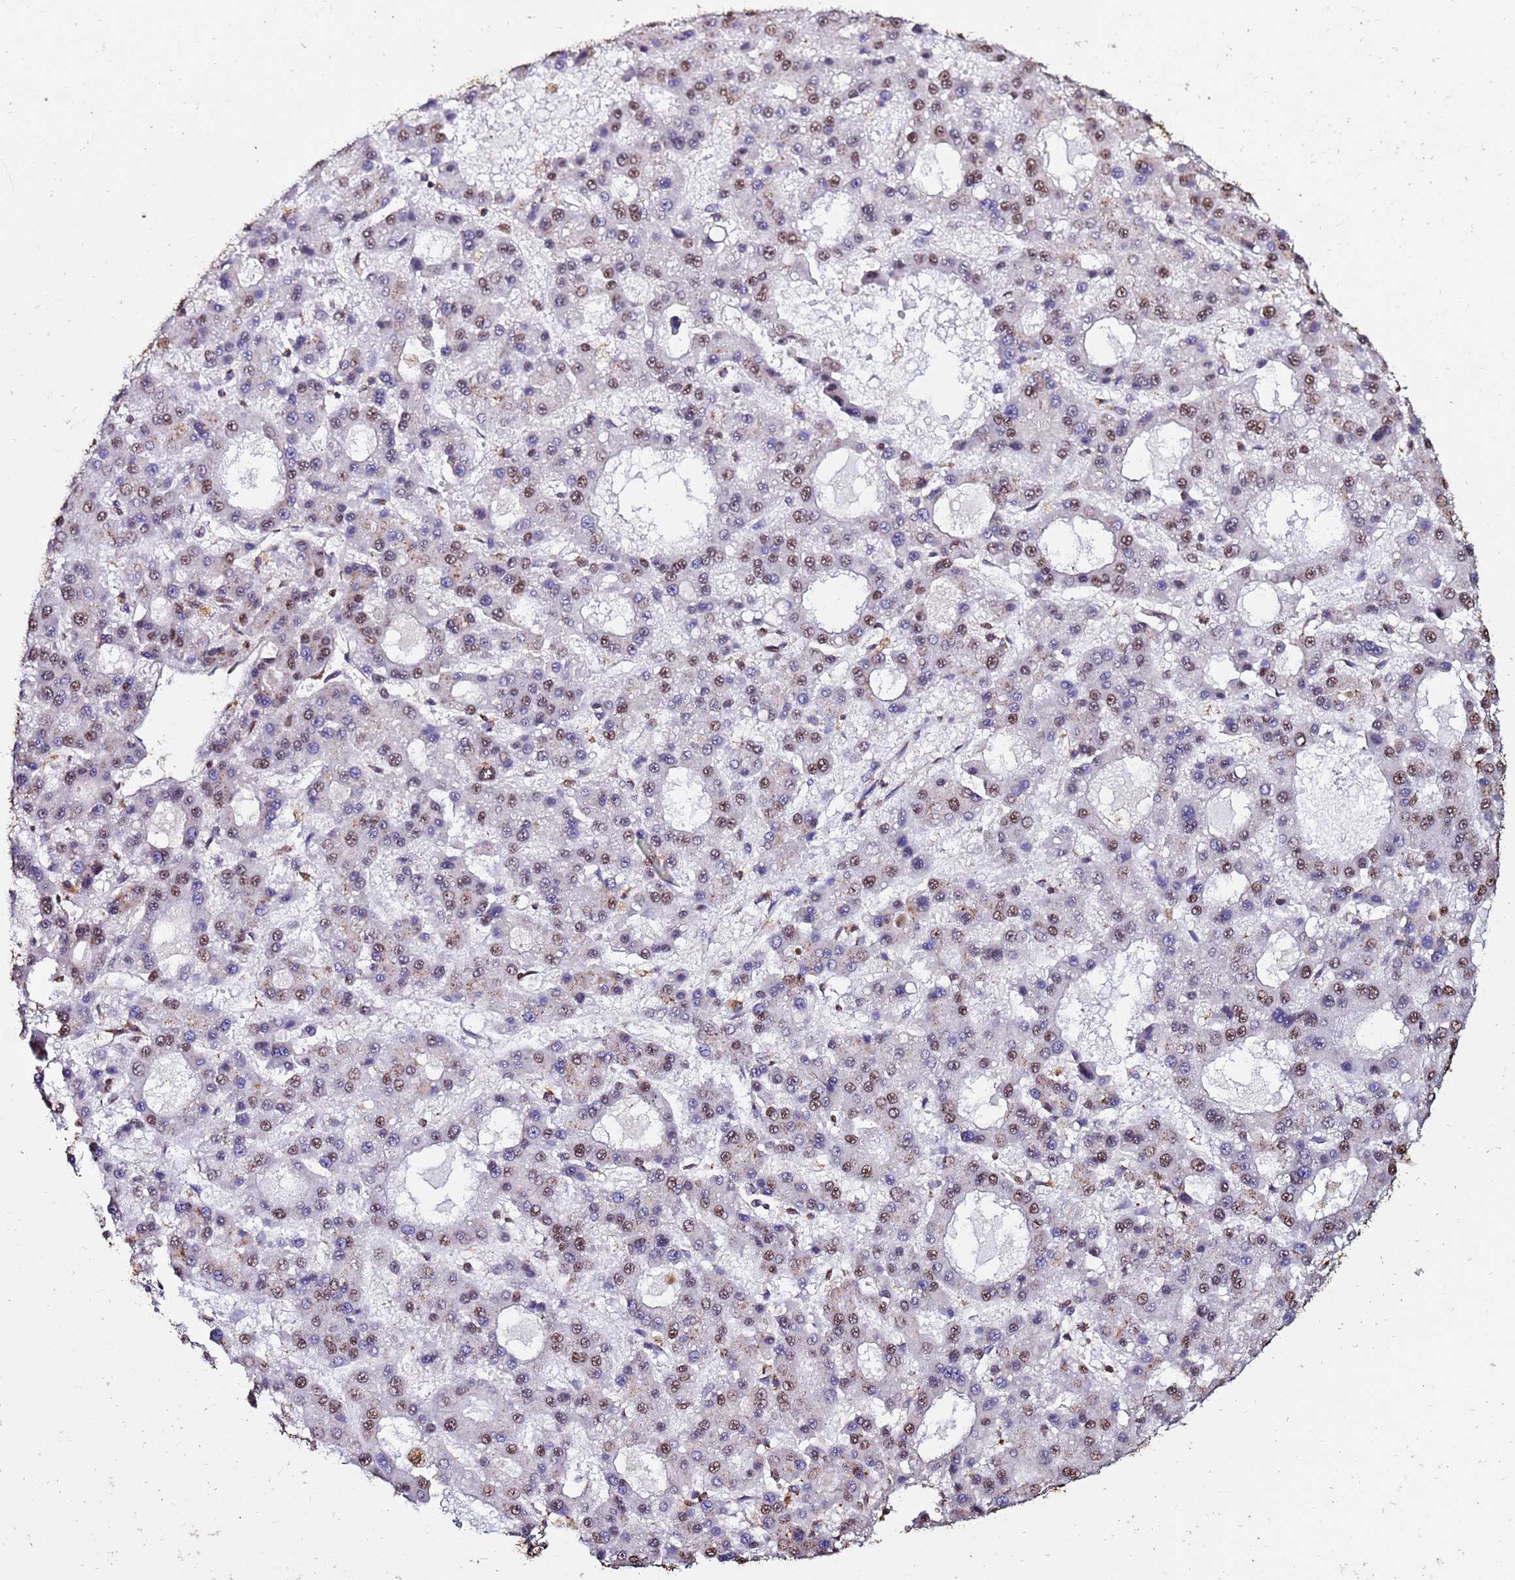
{"staining": {"intensity": "moderate", "quantity": "<25%", "location": "nuclear"}, "tissue": "liver cancer", "cell_type": "Tumor cells", "image_type": "cancer", "snomed": [{"axis": "morphology", "description": "Carcinoma, Hepatocellular, NOS"}, {"axis": "topography", "description": "Liver"}], "caption": "Brown immunohistochemical staining in human hepatocellular carcinoma (liver) displays moderate nuclear positivity in about <25% of tumor cells.", "gene": "TRIP6", "patient": {"sex": "male", "age": 70}}